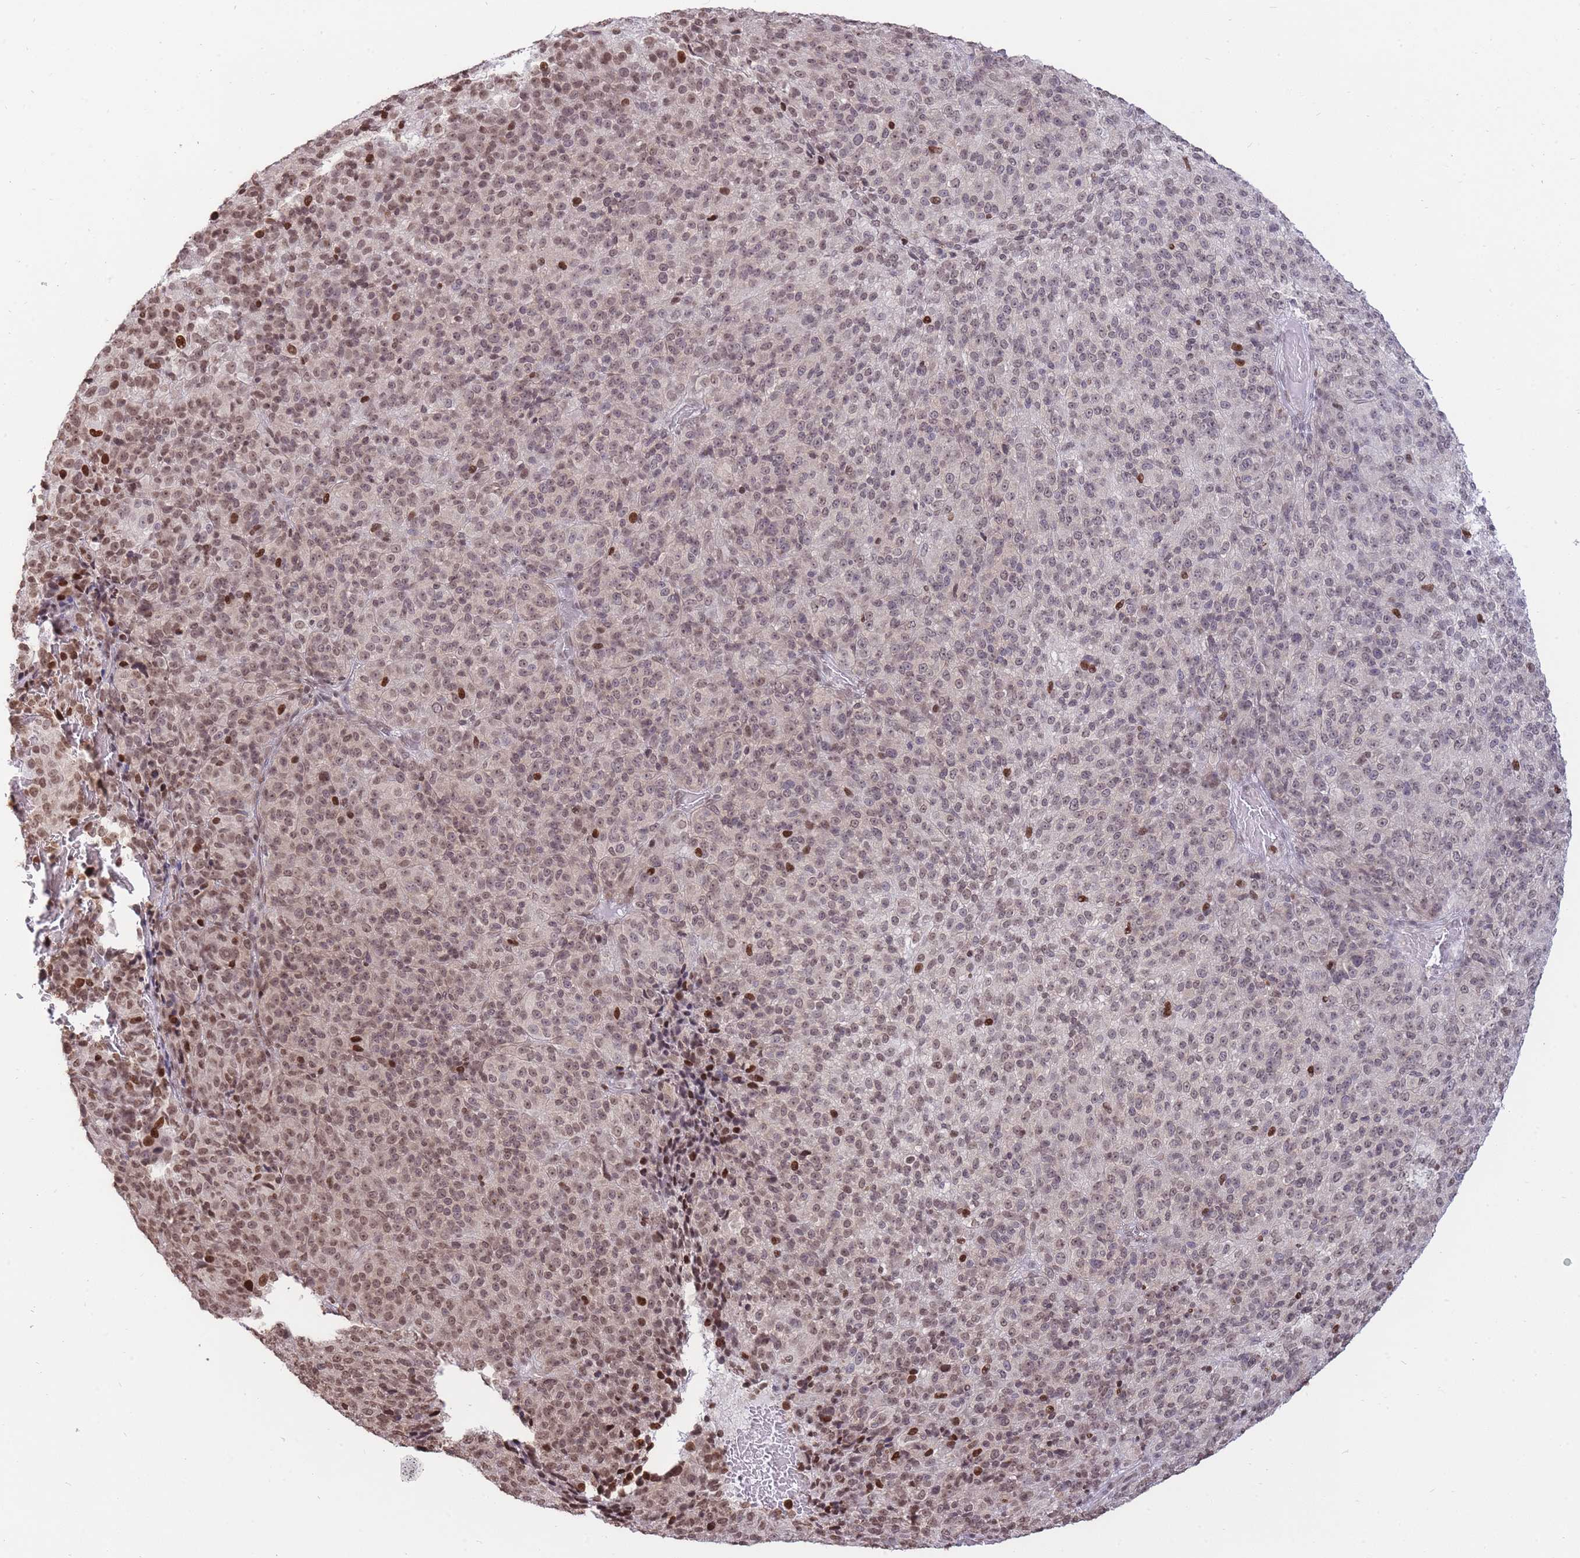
{"staining": {"intensity": "moderate", "quantity": ">75%", "location": "nuclear"}, "tissue": "melanoma", "cell_type": "Tumor cells", "image_type": "cancer", "snomed": [{"axis": "morphology", "description": "Malignant melanoma, Metastatic site"}, {"axis": "topography", "description": "Brain"}], "caption": "Protein expression analysis of human melanoma reveals moderate nuclear positivity in approximately >75% of tumor cells. (DAB (3,3'-diaminobenzidine) IHC with brightfield microscopy, high magnification).", "gene": "SHISAL1", "patient": {"sex": "female", "age": 56}}